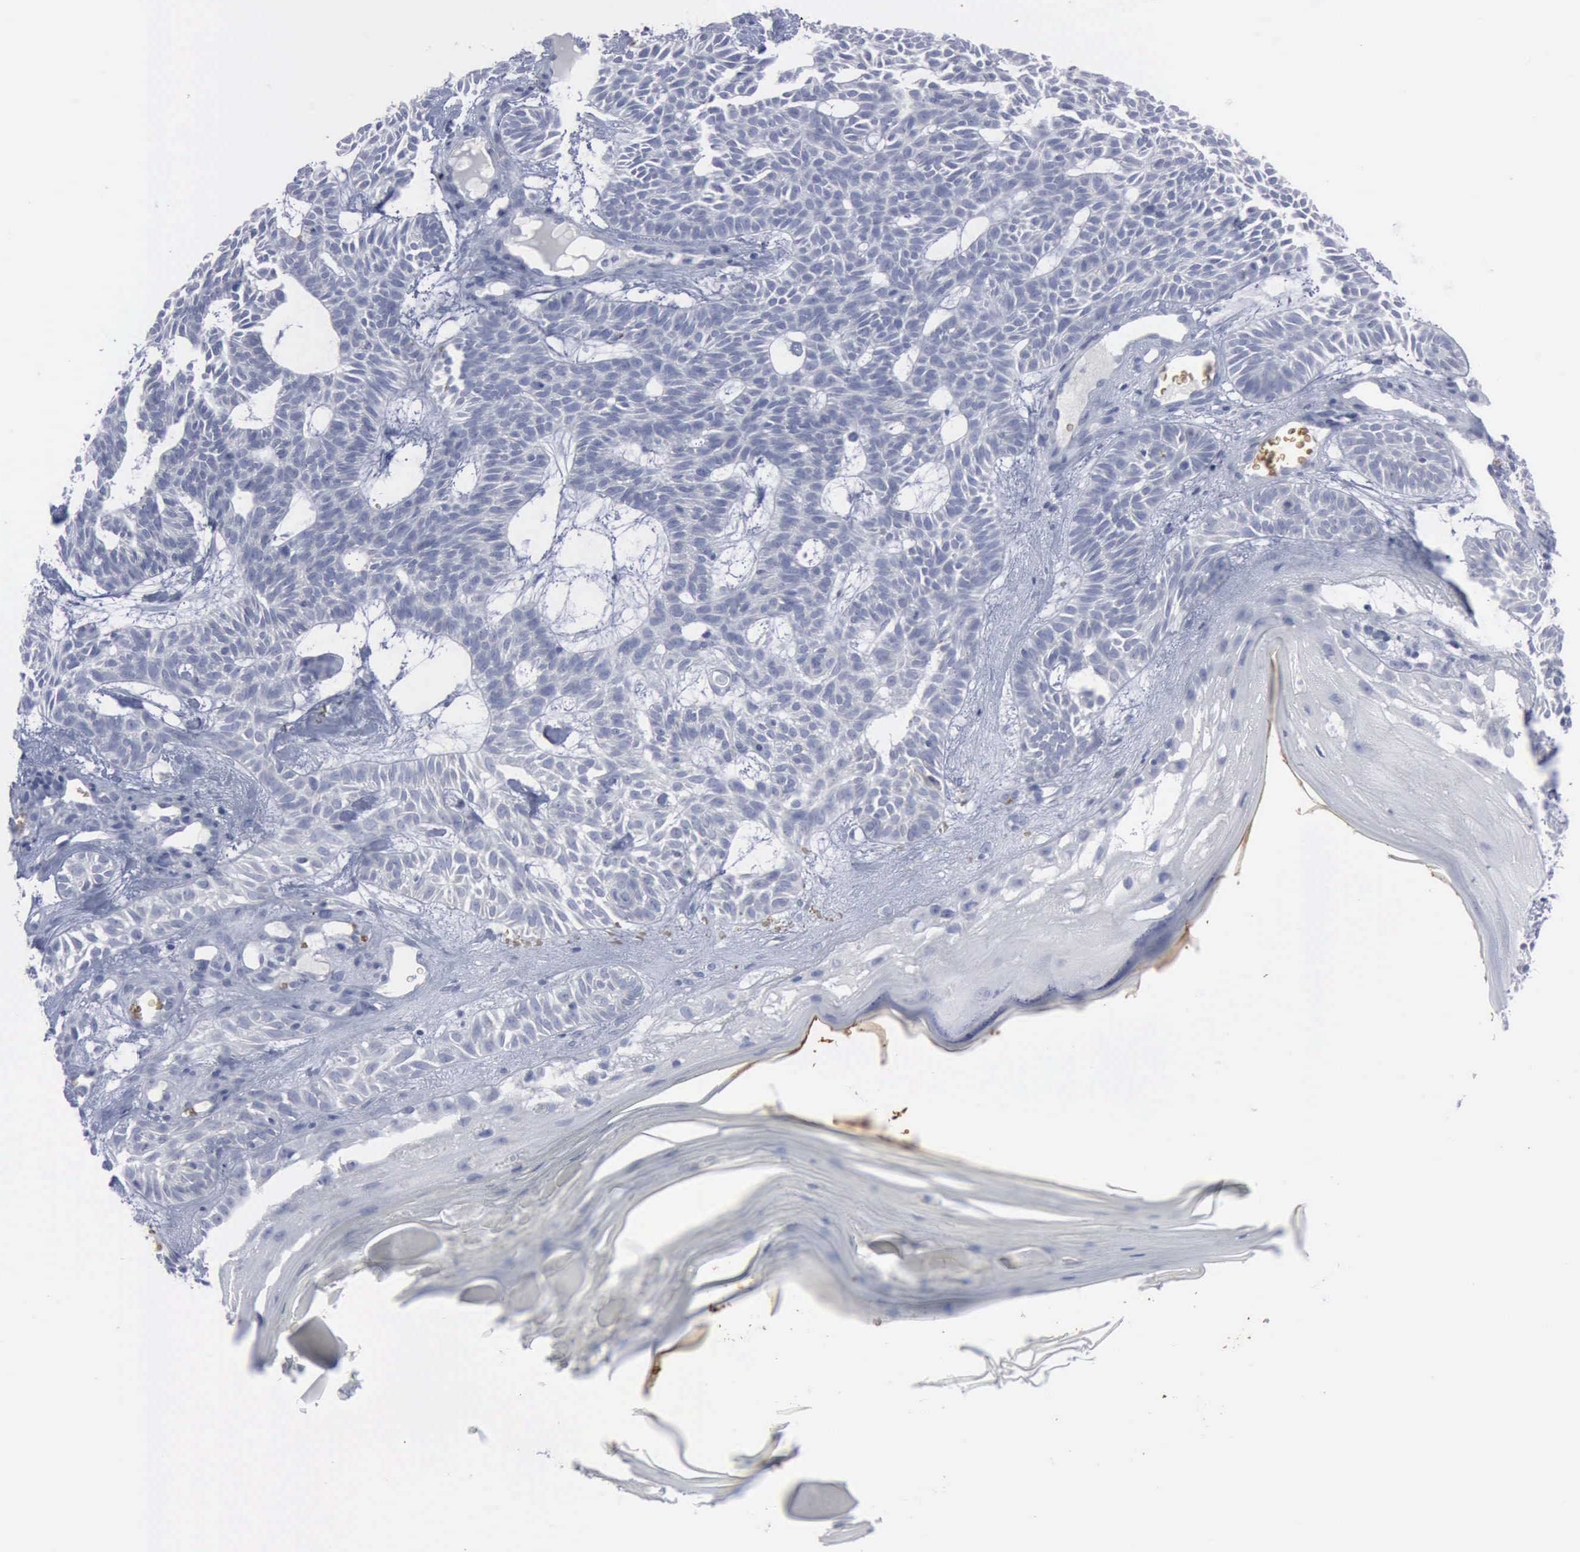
{"staining": {"intensity": "negative", "quantity": "none", "location": "none"}, "tissue": "skin cancer", "cell_type": "Tumor cells", "image_type": "cancer", "snomed": [{"axis": "morphology", "description": "Basal cell carcinoma"}, {"axis": "topography", "description": "Skin"}], "caption": "A high-resolution photomicrograph shows immunohistochemistry (IHC) staining of skin cancer (basal cell carcinoma), which exhibits no significant expression in tumor cells.", "gene": "TGFB1", "patient": {"sex": "male", "age": 75}}